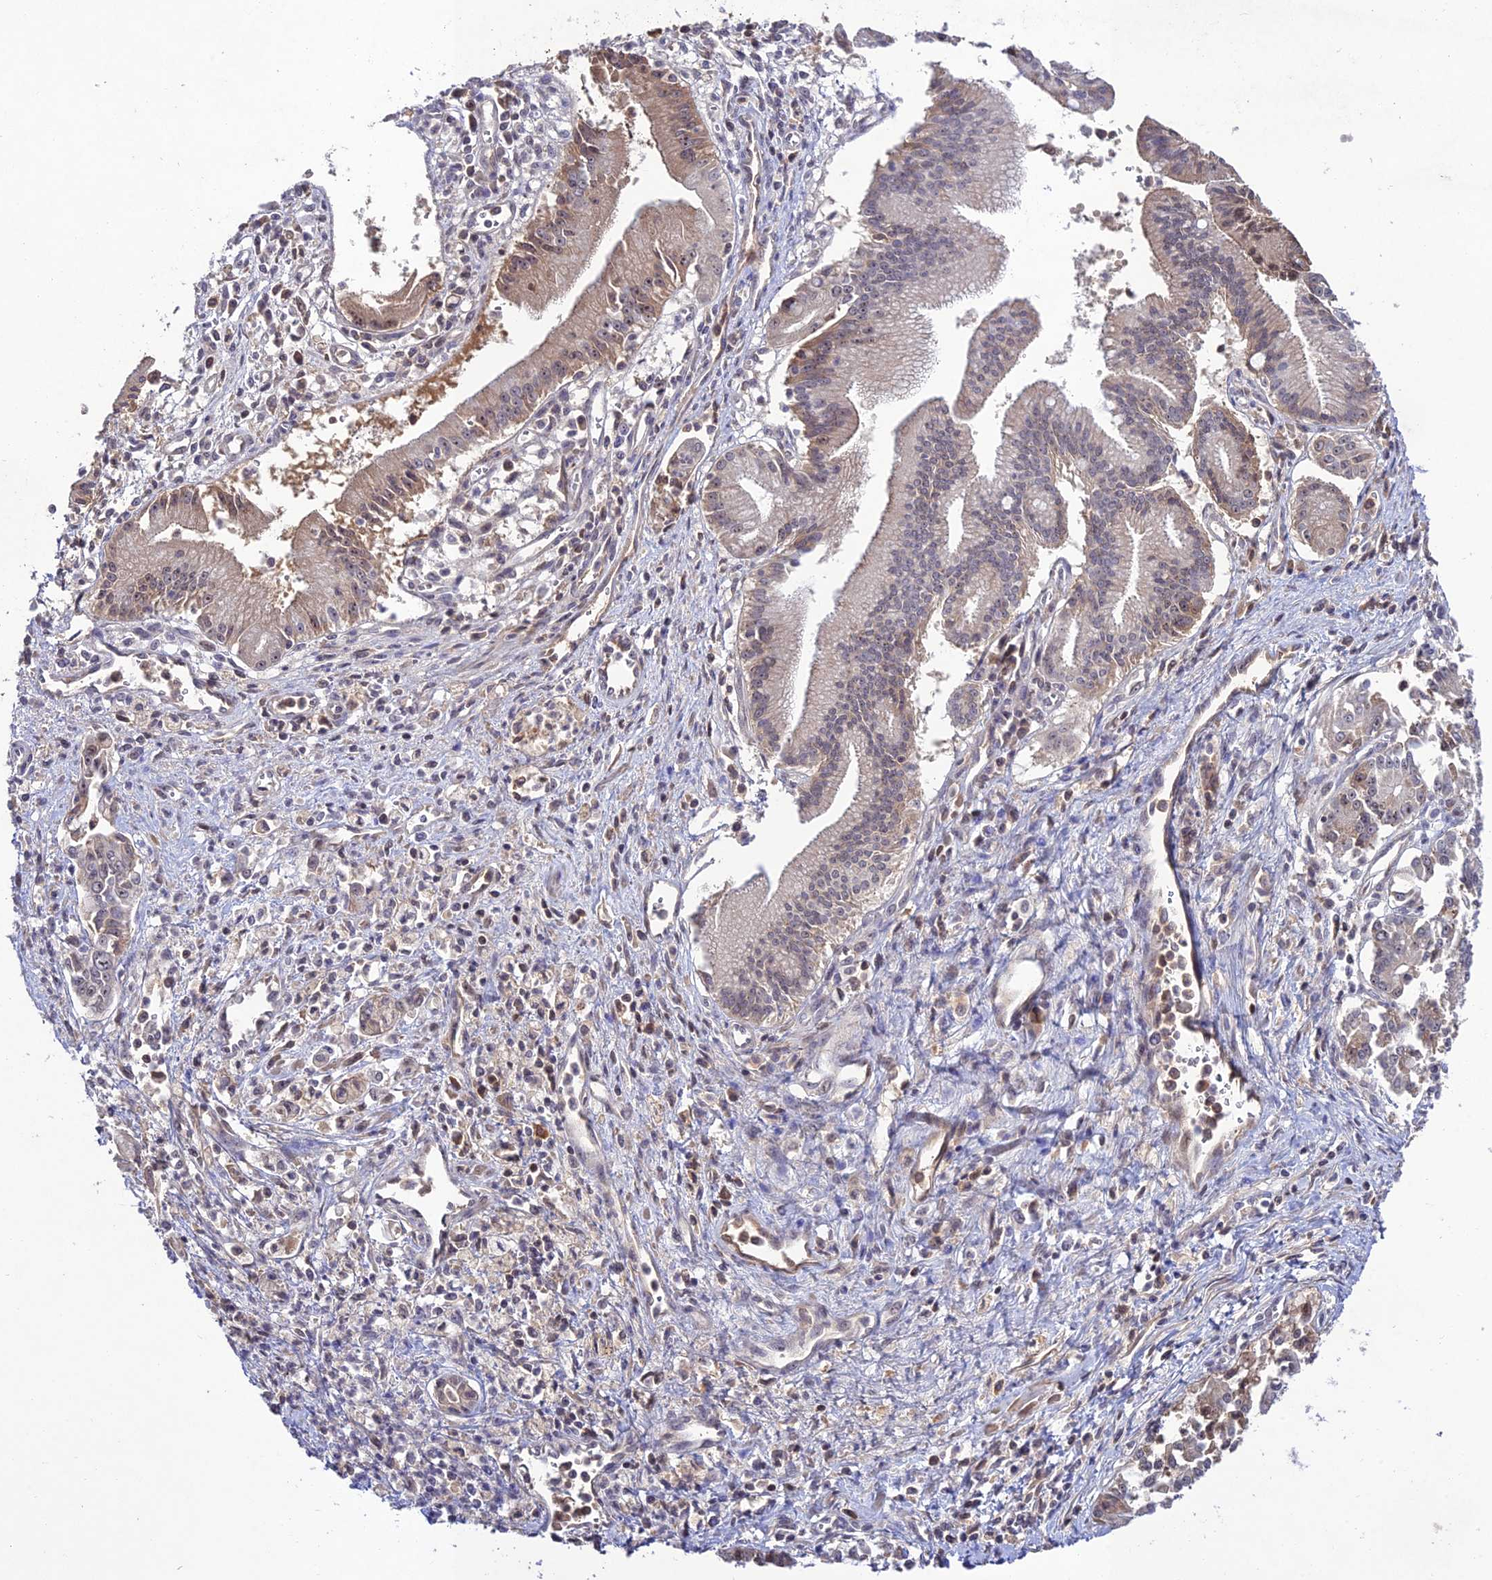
{"staining": {"intensity": "weak", "quantity": "<25%", "location": "cytoplasmic/membranous"}, "tissue": "pancreatic cancer", "cell_type": "Tumor cells", "image_type": "cancer", "snomed": [{"axis": "morphology", "description": "Adenocarcinoma, NOS"}, {"axis": "topography", "description": "Pancreas"}], "caption": "This is an immunohistochemistry (IHC) image of adenocarcinoma (pancreatic). There is no staining in tumor cells.", "gene": "CHST5", "patient": {"sex": "male", "age": 78}}